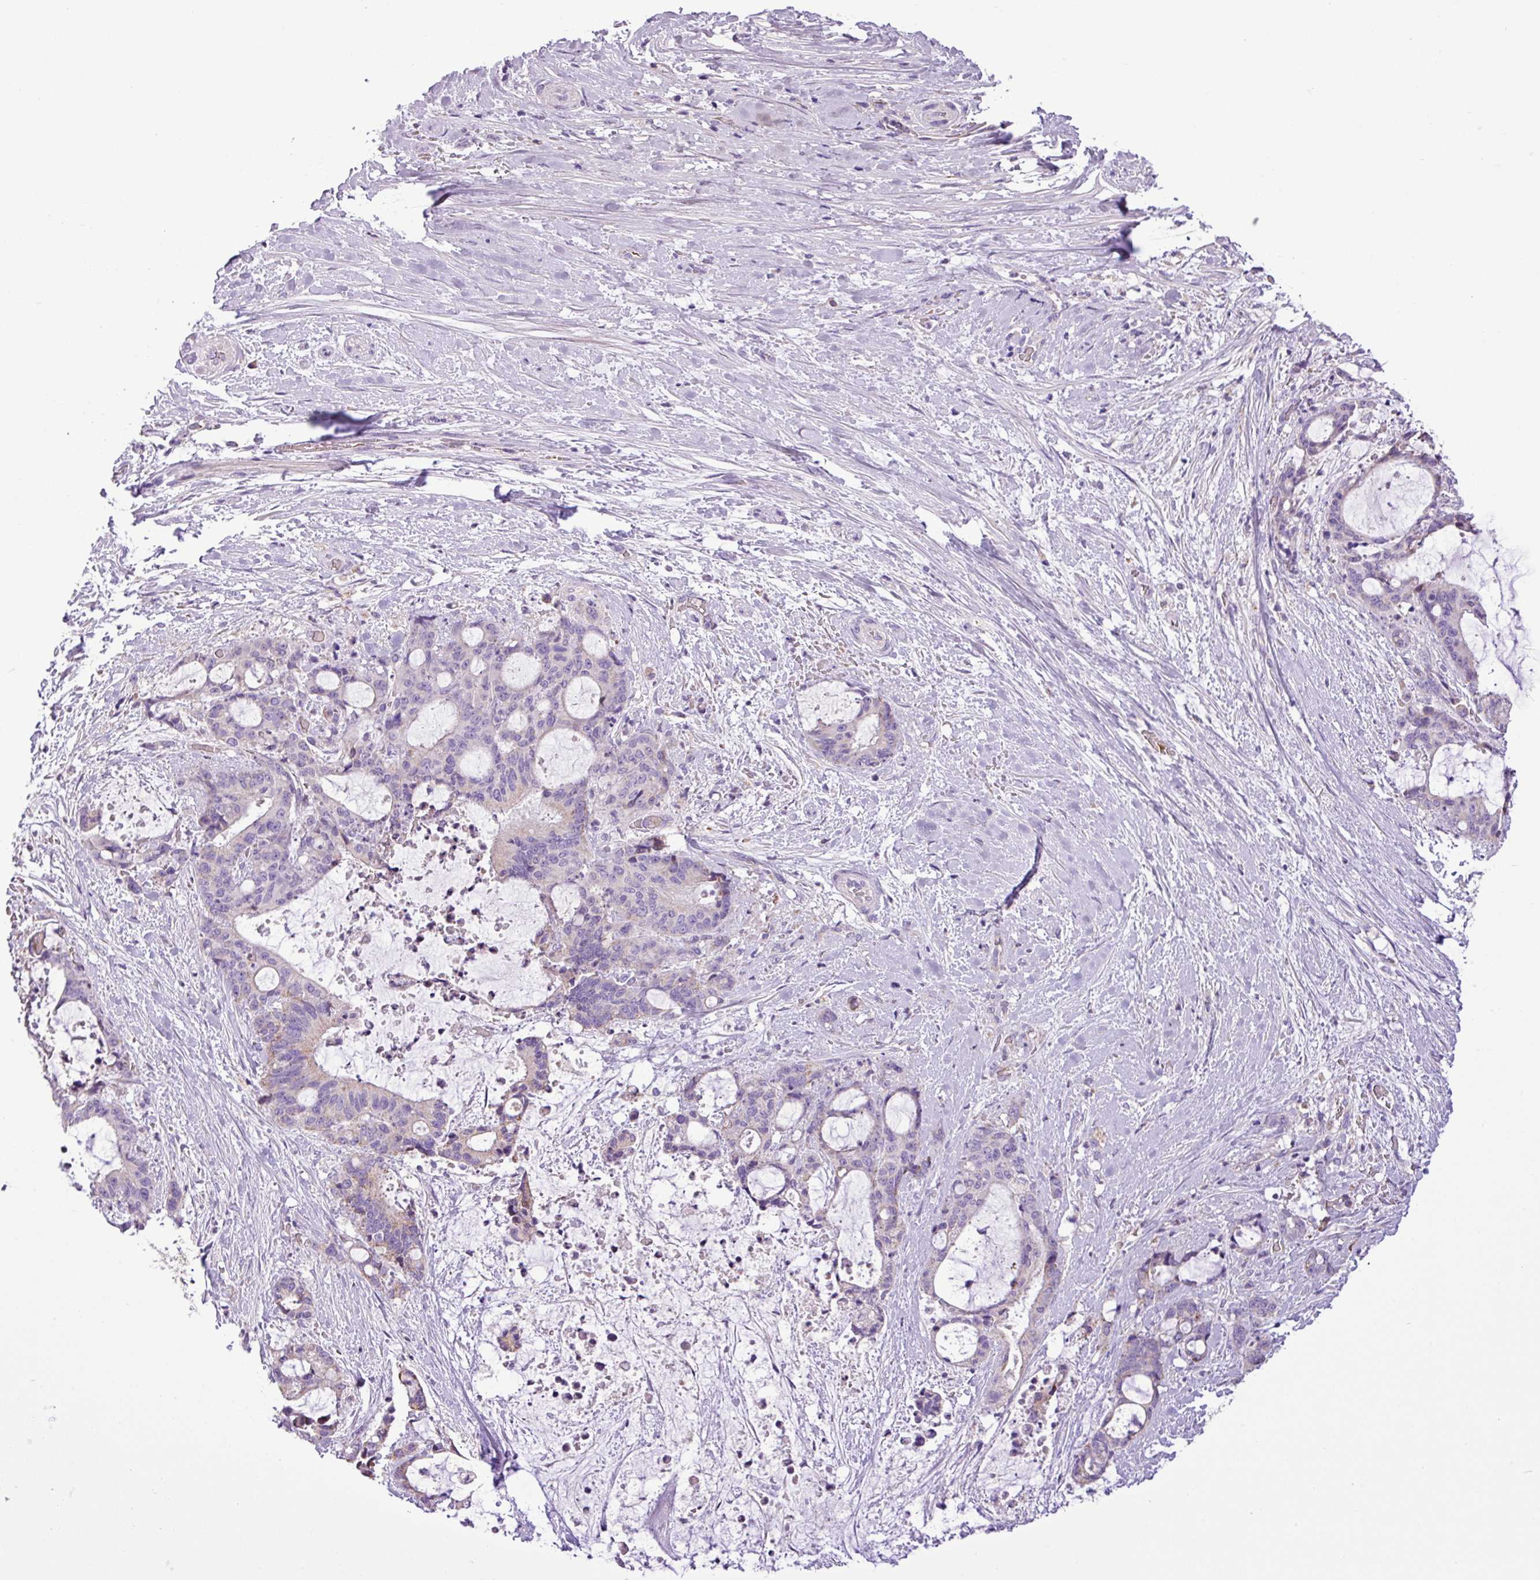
{"staining": {"intensity": "moderate", "quantity": "<25%", "location": "cytoplasmic/membranous"}, "tissue": "liver cancer", "cell_type": "Tumor cells", "image_type": "cancer", "snomed": [{"axis": "morphology", "description": "Normal tissue, NOS"}, {"axis": "morphology", "description": "Cholangiocarcinoma"}, {"axis": "topography", "description": "Liver"}, {"axis": "topography", "description": "Peripheral nerve tissue"}], "caption": "Liver cancer was stained to show a protein in brown. There is low levels of moderate cytoplasmic/membranous staining in approximately <25% of tumor cells.", "gene": "FAM183A", "patient": {"sex": "female", "age": 73}}